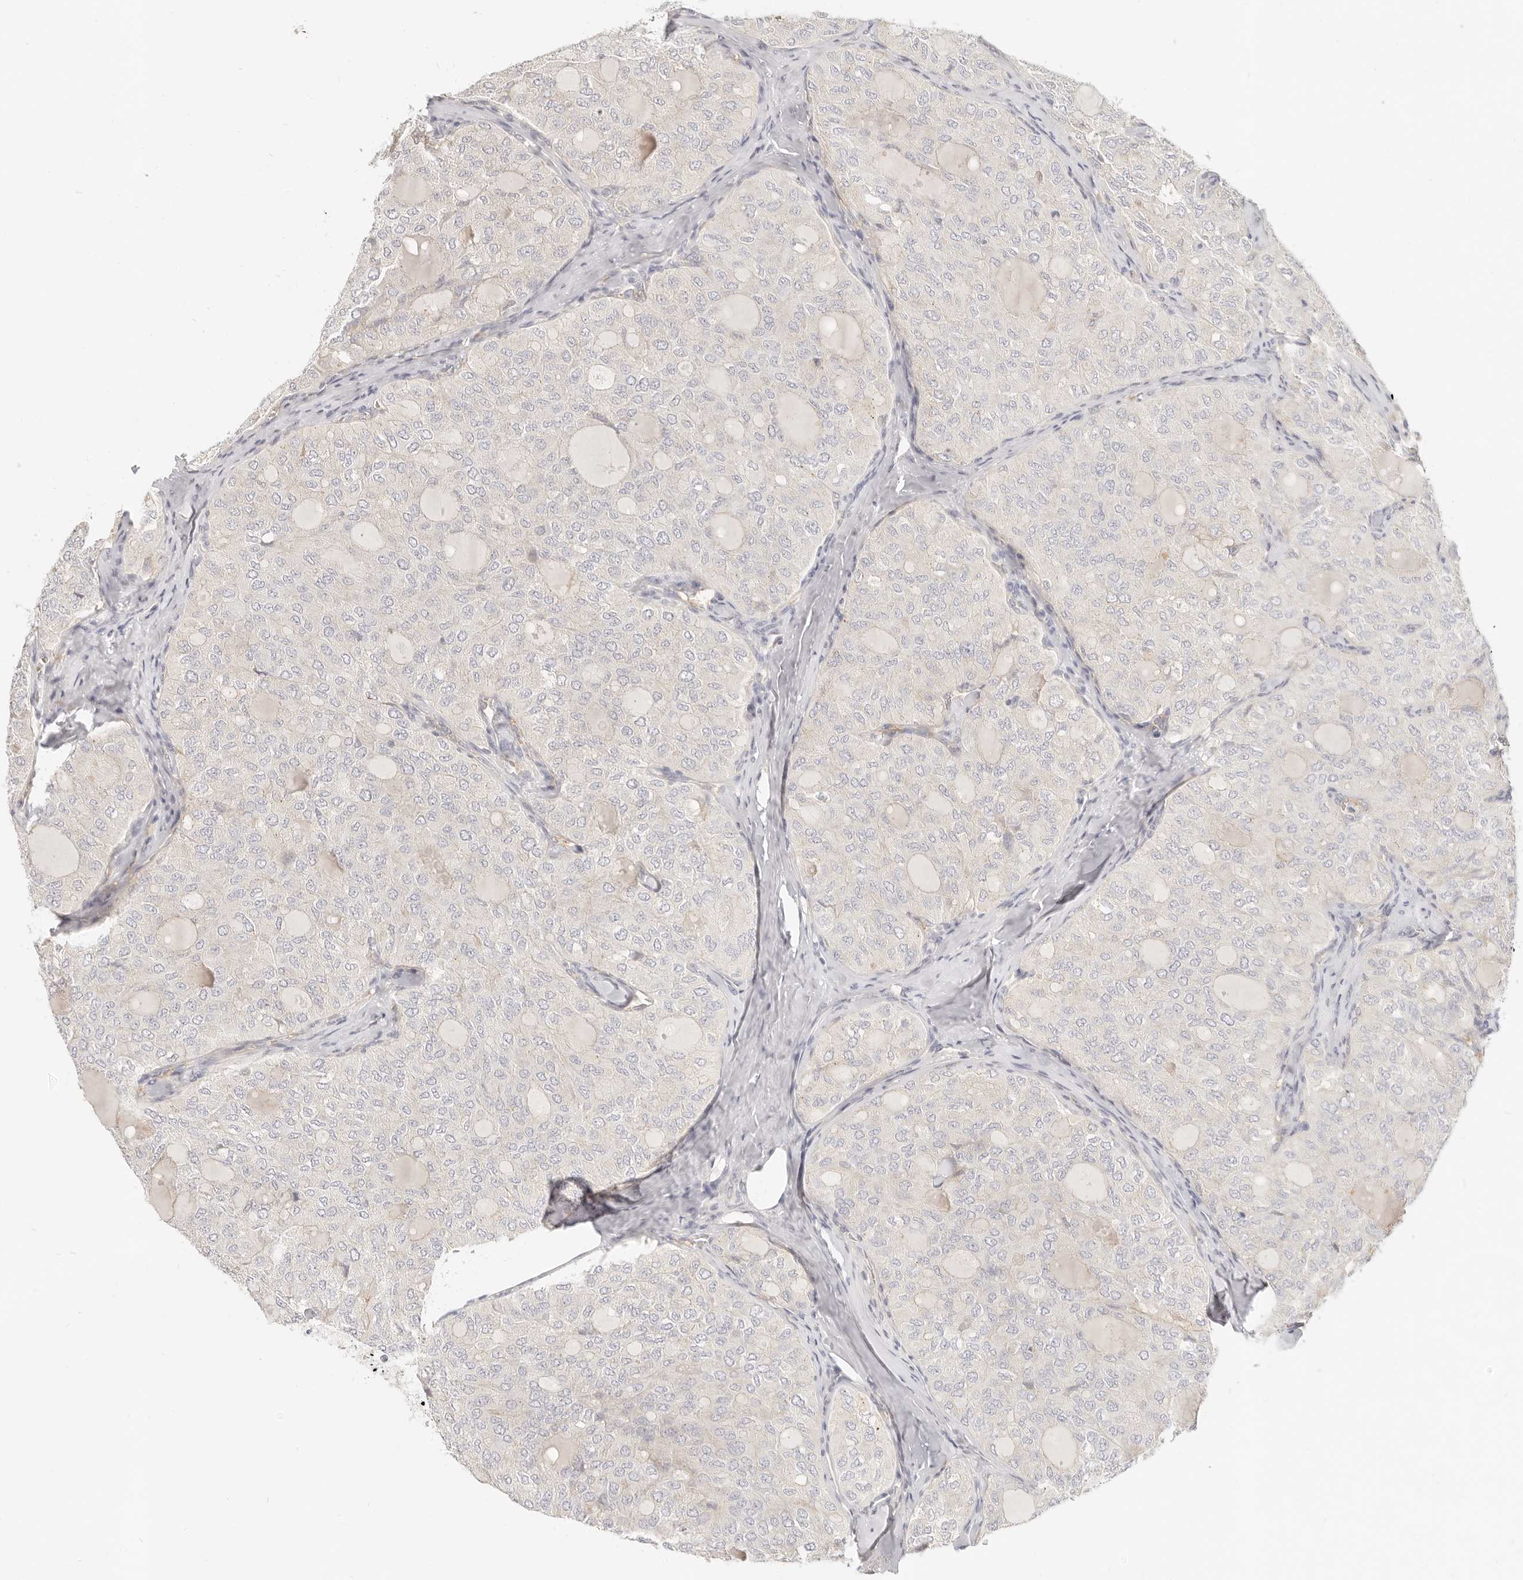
{"staining": {"intensity": "negative", "quantity": "none", "location": "none"}, "tissue": "thyroid cancer", "cell_type": "Tumor cells", "image_type": "cancer", "snomed": [{"axis": "morphology", "description": "Follicular adenoma carcinoma, NOS"}, {"axis": "topography", "description": "Thyroid gland"}], "caption": "DAB (3,3'-diaminobenzidine) immunohistochemical staining of human follicular adenoma carcinoma (thyroid) demonstrates no significant positivity in tumor cells.", "gene": "LTB4R2", "patient": {"sex": "male", "age": 75}}